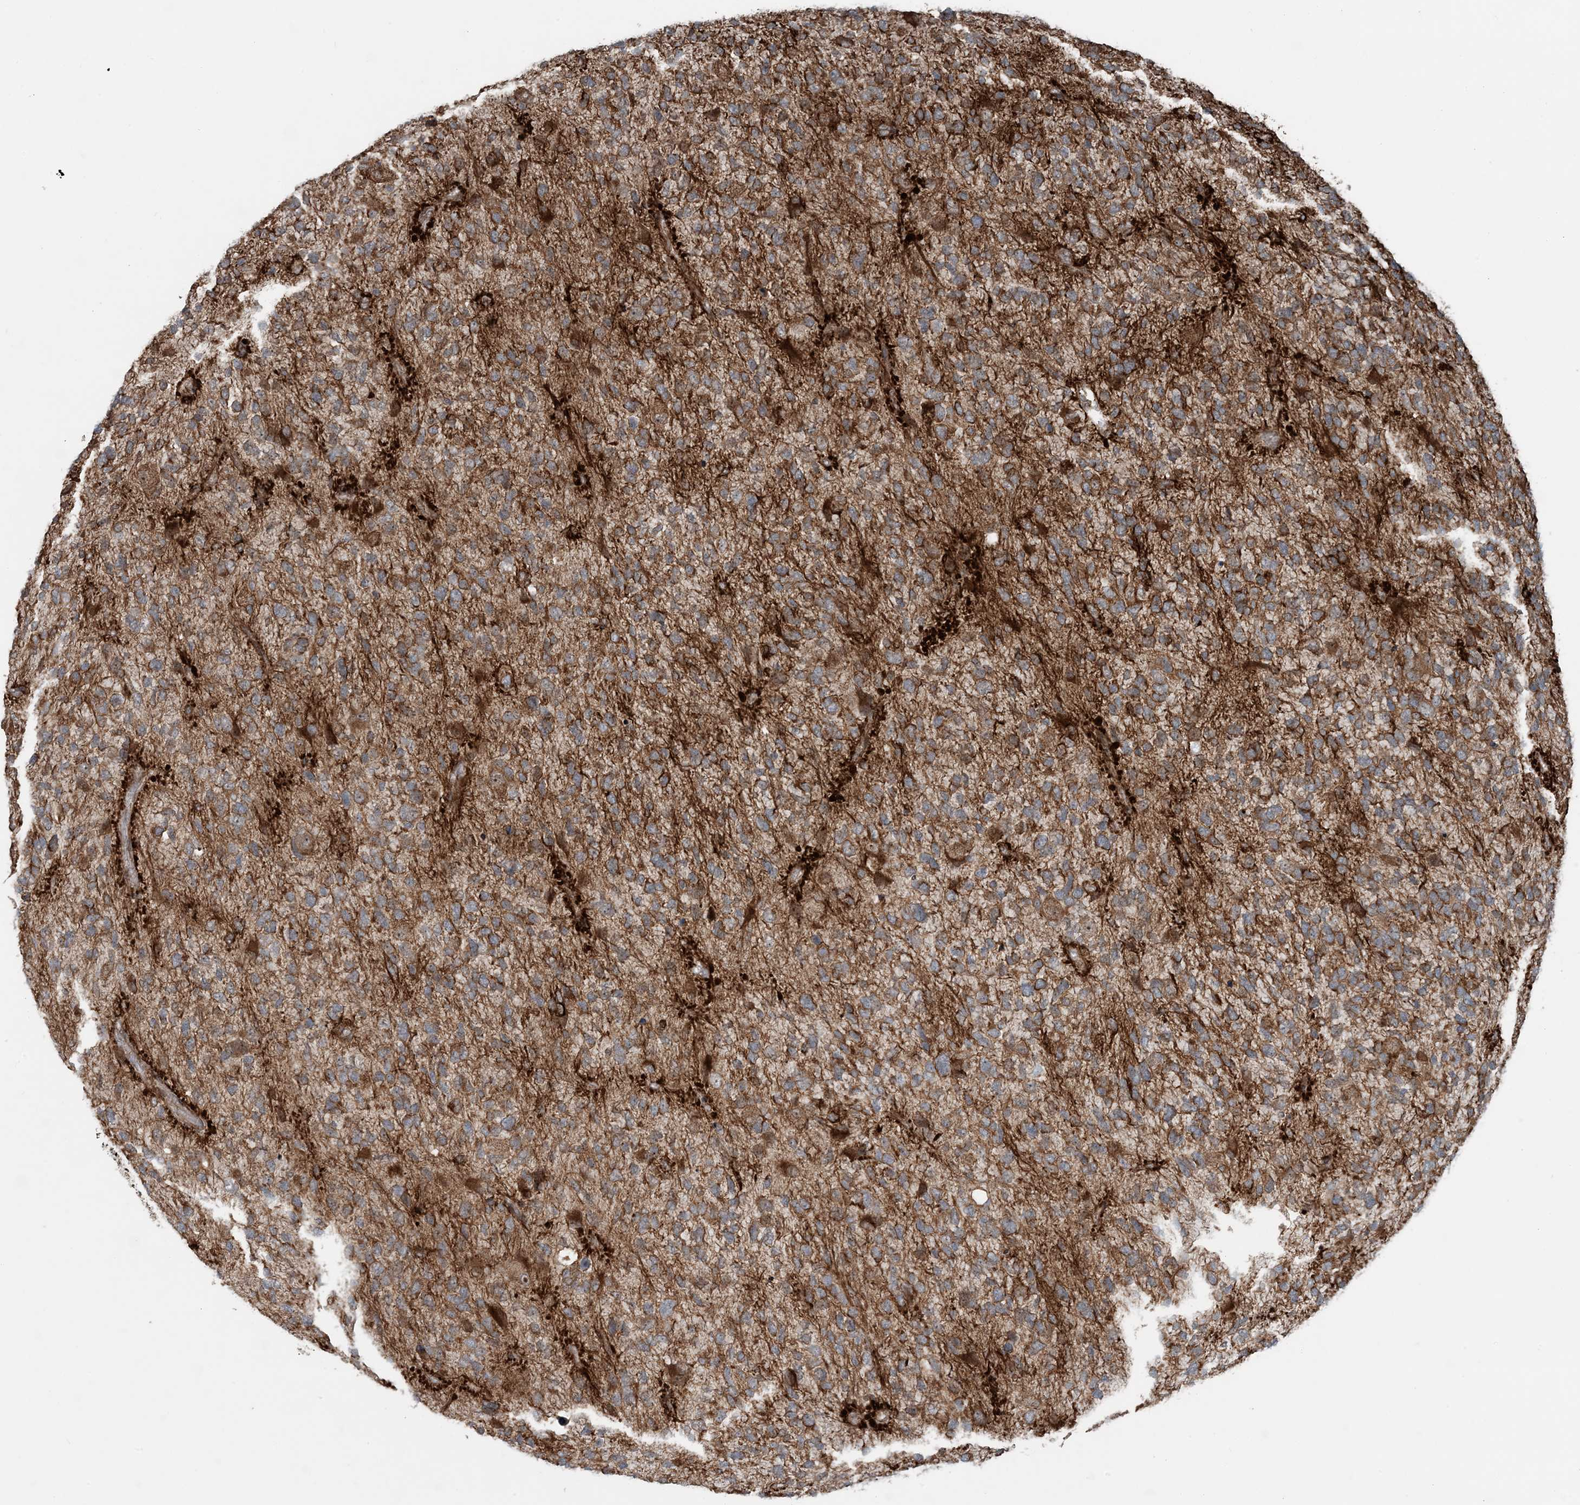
{"staining": {"intensity": "moderate", "quantity": "25%-75%", "location": "cytoplasmic/membranous"}, "tissue": "glioma", "cell_type": "Tumor cells", "image_type": "cancer", "snomed": [{"axis": "morphology", "description": "Glioma, malignant, High grade"}, {"axis": "topography", "description": "Brain"}], "caption": "The image reveals staining of glioma, revealing moderate cytoplasmic/membranous protein positivity (brown color) within tumor cells. The staining was performed using DAB to visualize the protein expression in brown, while the nuclei were stained in blue with hematoxylin (Magnification: 20x).", "gene": "EDEM2", "patient": {"sex": "female", "age": 58}}